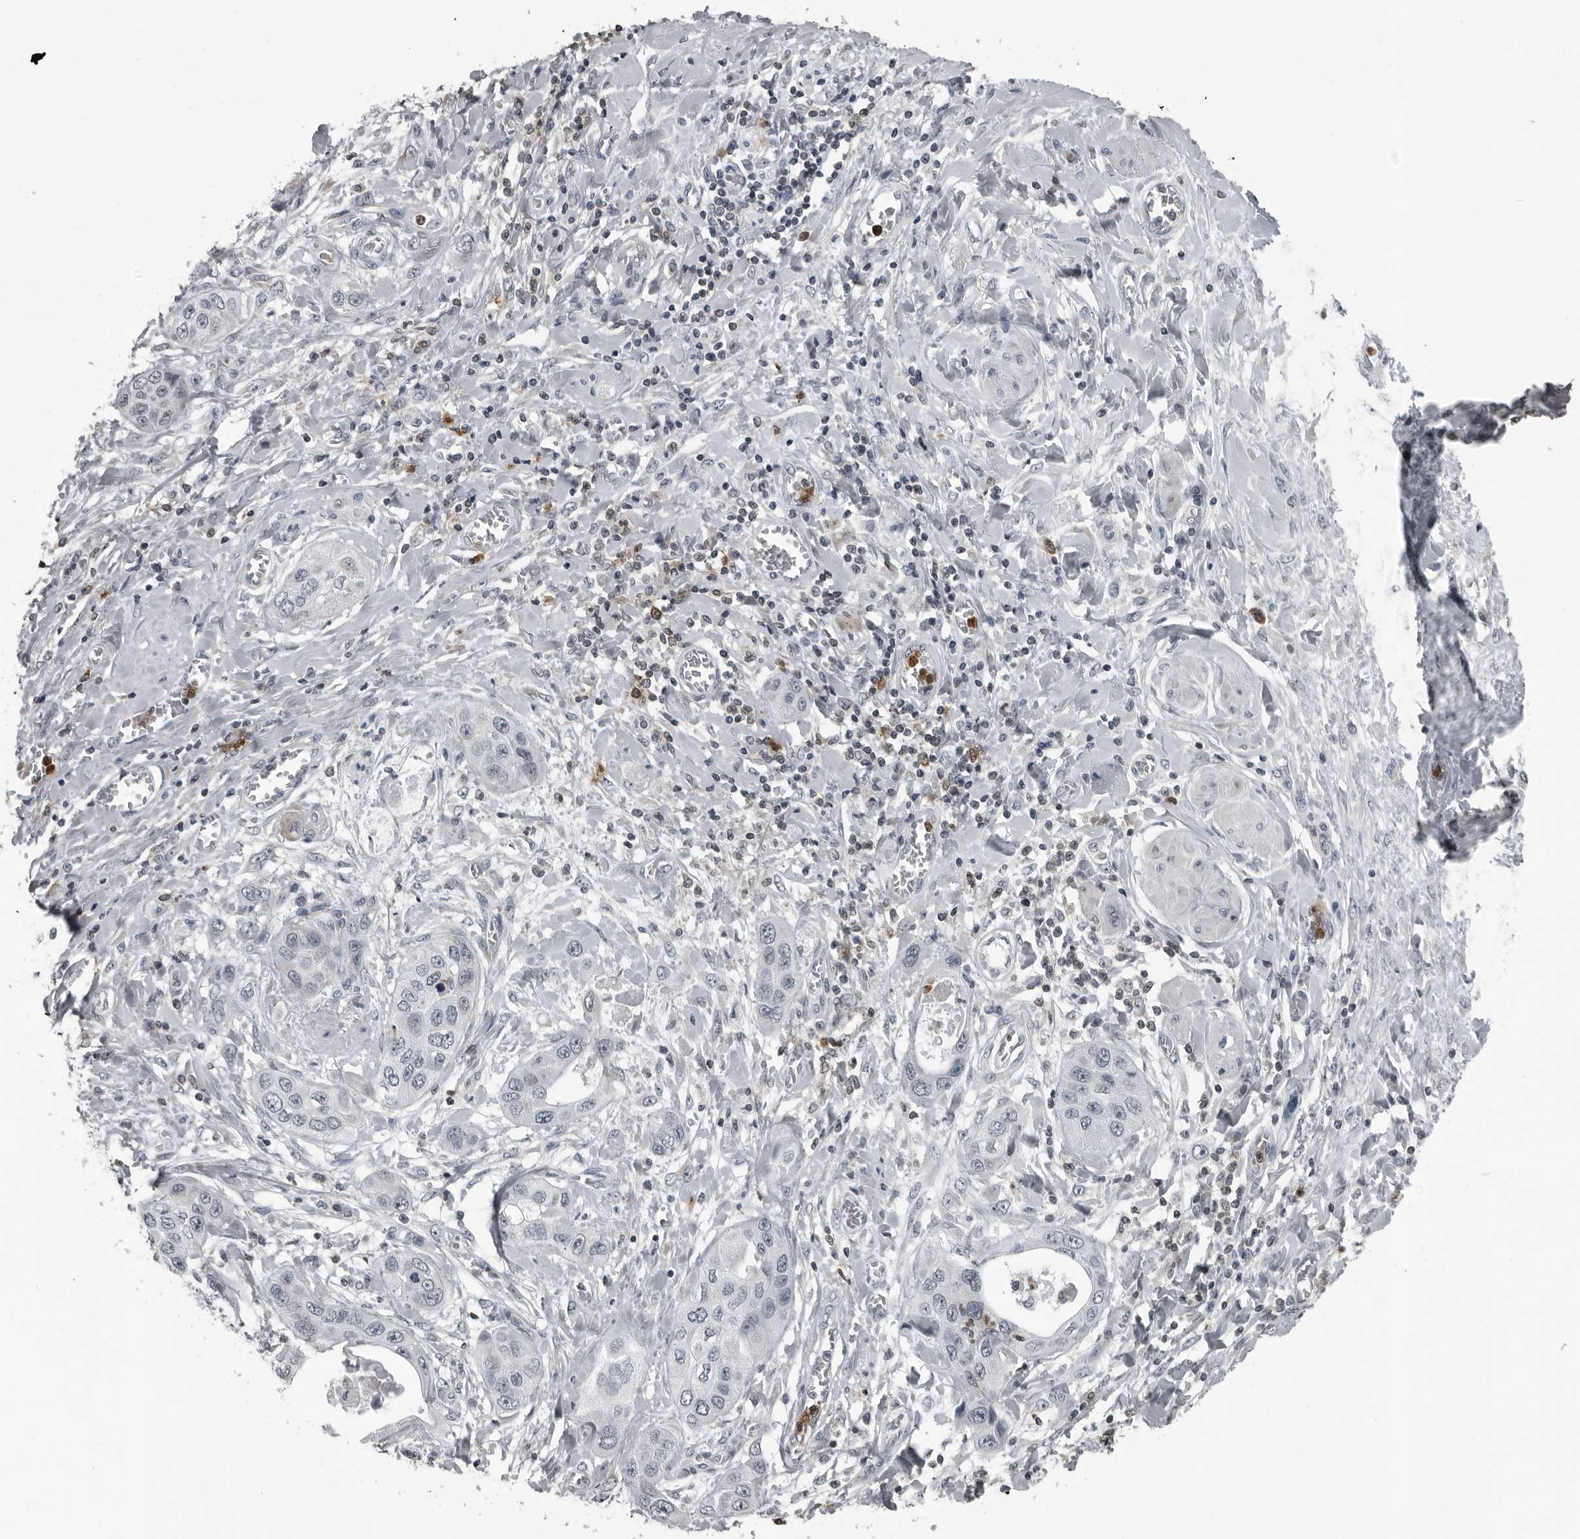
{"staining": {"intensity": "negative", "quantity": "none", "location": "none"}, "tissue": "pancreatic cancer", "cell_type": "Tumor cells", "image_type": "cancer", "snomed": [{"axis": "morphology", "description": "Adenocarcinoma, NOS"}, {"axis": "topography", "description": "Pancreas"}], "caption": "IHC micrograph of neoplastic tissue: pancreatic adenocarcinoma stained with DAB (3,3'-diaminobenzidine) displays no significant protein expression in tumor cells.", "gene": "RTCA", "patient": {"sex": "female", "age": 70}}